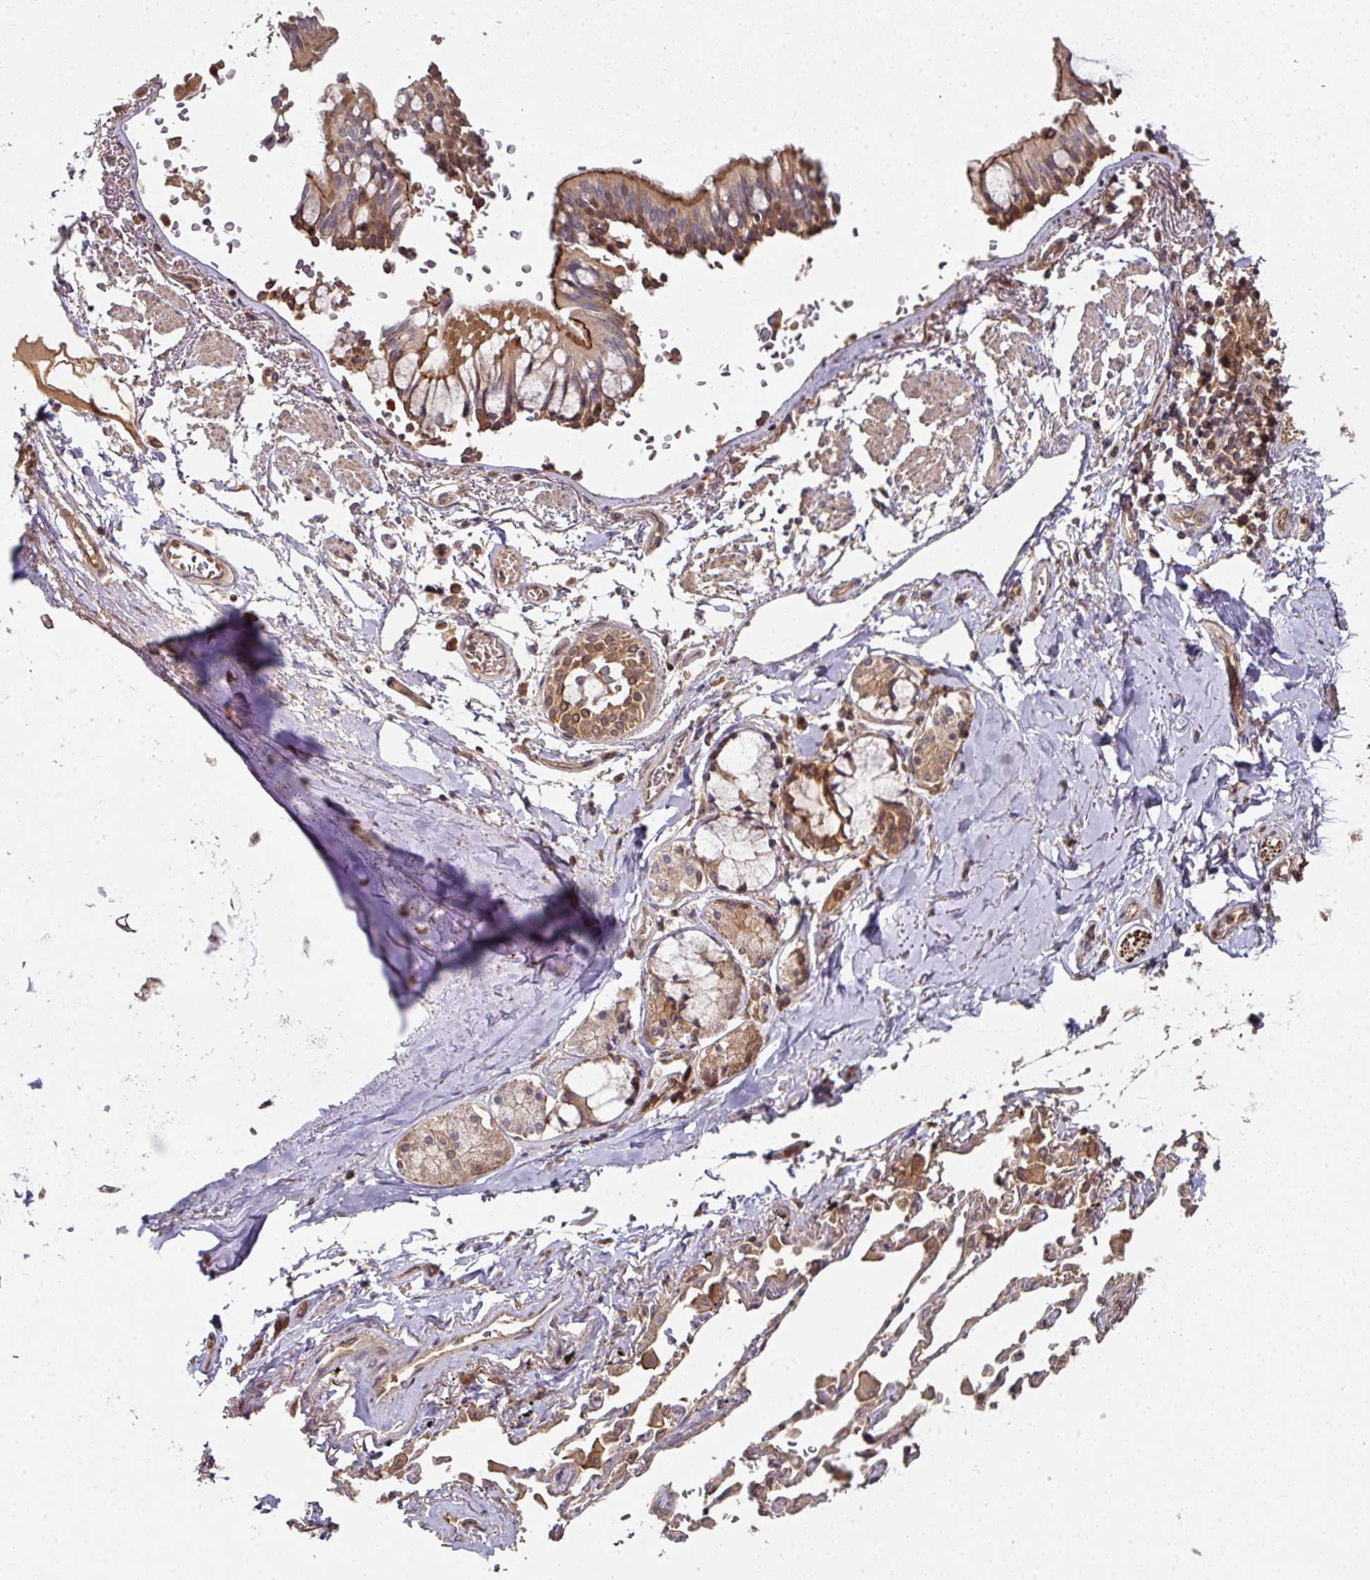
{"staining": {"intensity": "strong", "quantity": "25%-75%", "location": "cytoplasmic/membranous"}, "tissue": "bronchus", "cell_type": "Respiratory epithelial cells", "image_type": "normal", "snomed": [{"axis": "morphology", "description": "Normal tissue, NOS"}, {"axis": "topography", "description": "Bronchus"}], "caption": "The image demonstrates a brown stain indicating the presence of a protein in the cytoplasmic/membranous of respiratory epithelial cells in bronchus. (Stains: DAB (3,3'-diaminobenzidine) in brown, nuclei in blue, Microscopy: brightfield microscopy at high magnification).", "gene": "EIF4EBP2", "patient": {"sex": "male", "age": 70}}